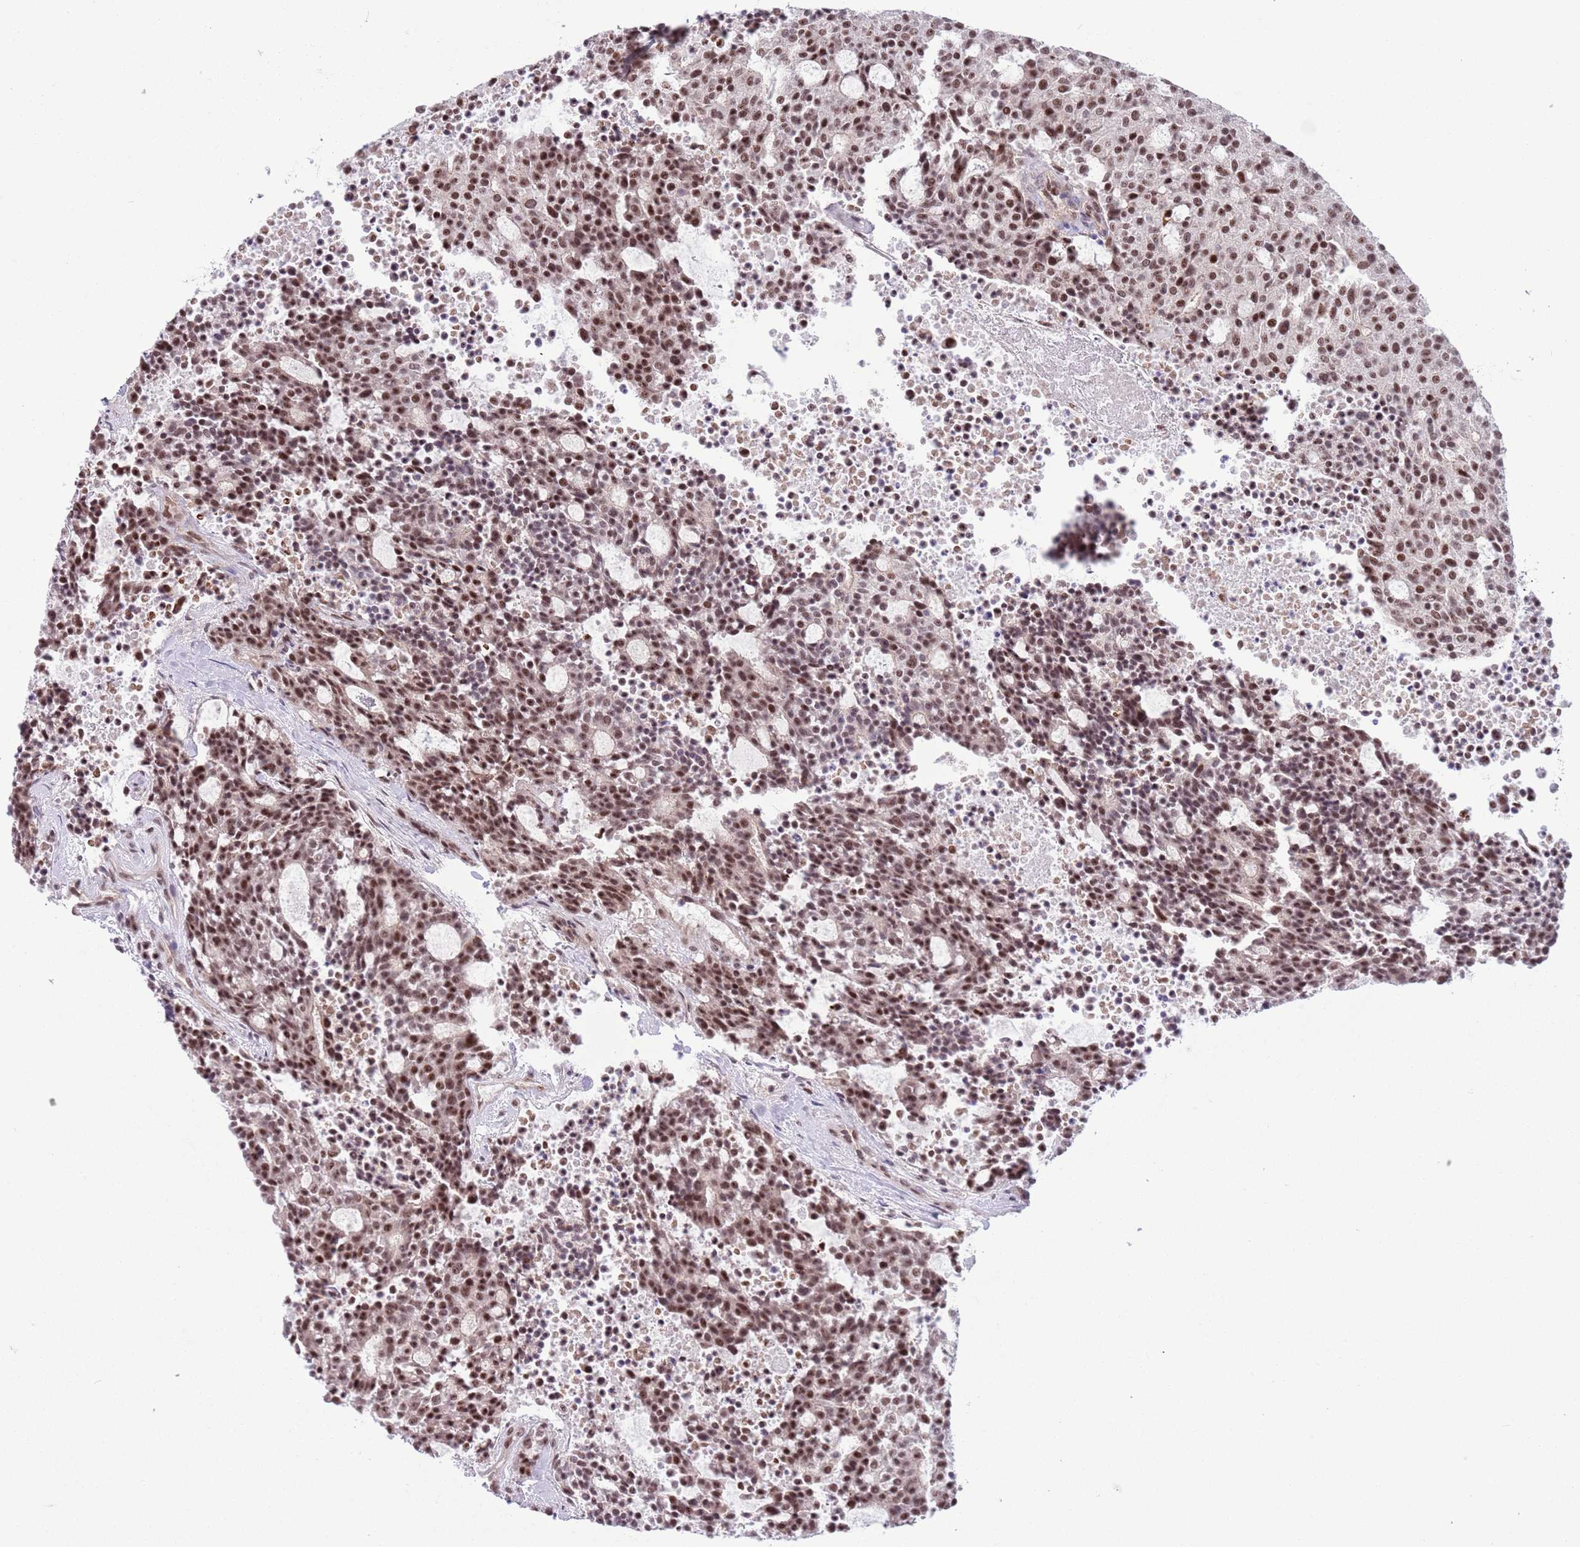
{"staining": {"intensity": "moderate", "quantity": ">75%", "location": "nuclear"}, "tissue": "carcinoid", "cell_type": "Tumor cells", "image_type": "cancer", "snomed": [{"axis": "morphology", "description": "Carcinoid, malignant, NOS"}, {"axis": "topography", "description": "Pancreas"}], "caption": "Moderate nuclear protein staining is present in about >75% of tumor cells in carcinoid (malignant).", "gene": "SIPA1L3", "patient": {"sex": "female", "age": 54}}